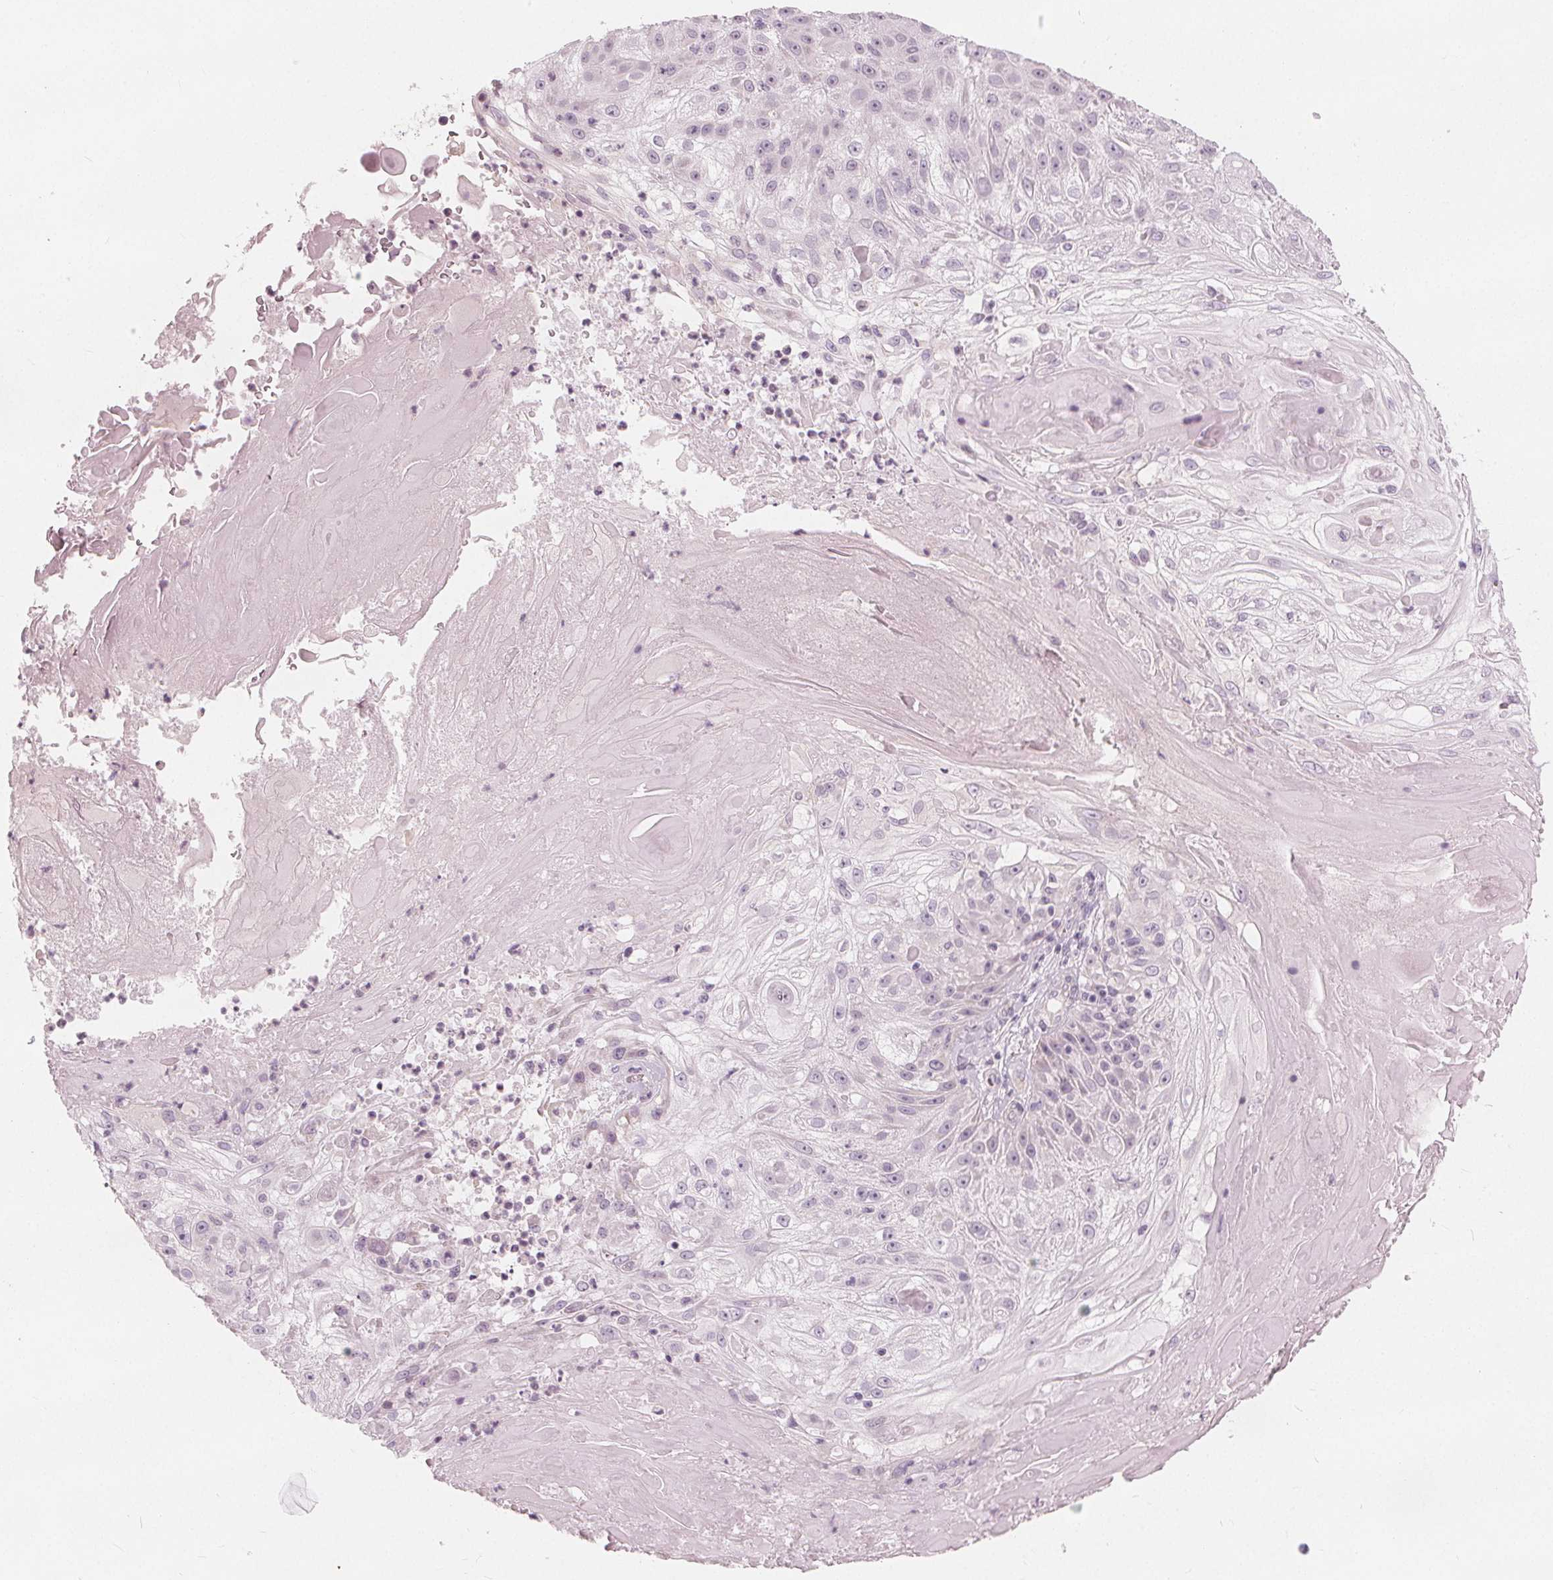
{"staining": {"intensity": "negative", "quantity": "none", "location": "none"}, "tissue": "skin cancer", "cell_type": "Tumor cells", "image_type": "cancer", "snomed": [{"axis": "morphology", "description": "Normal tissue, NOS"}, {"axis": "morphology", "description": "Squamous cell carcinoma, NOS"}, {"axis": "topography", "description": "Skin"}], "caption": "This is an immunohistochemistry (IHC) image of skin squamous cell carcinoma. There is no staining in tumor cells.", "gene": "BRSK1", "patient": {"sex": "female", "age": 83}}